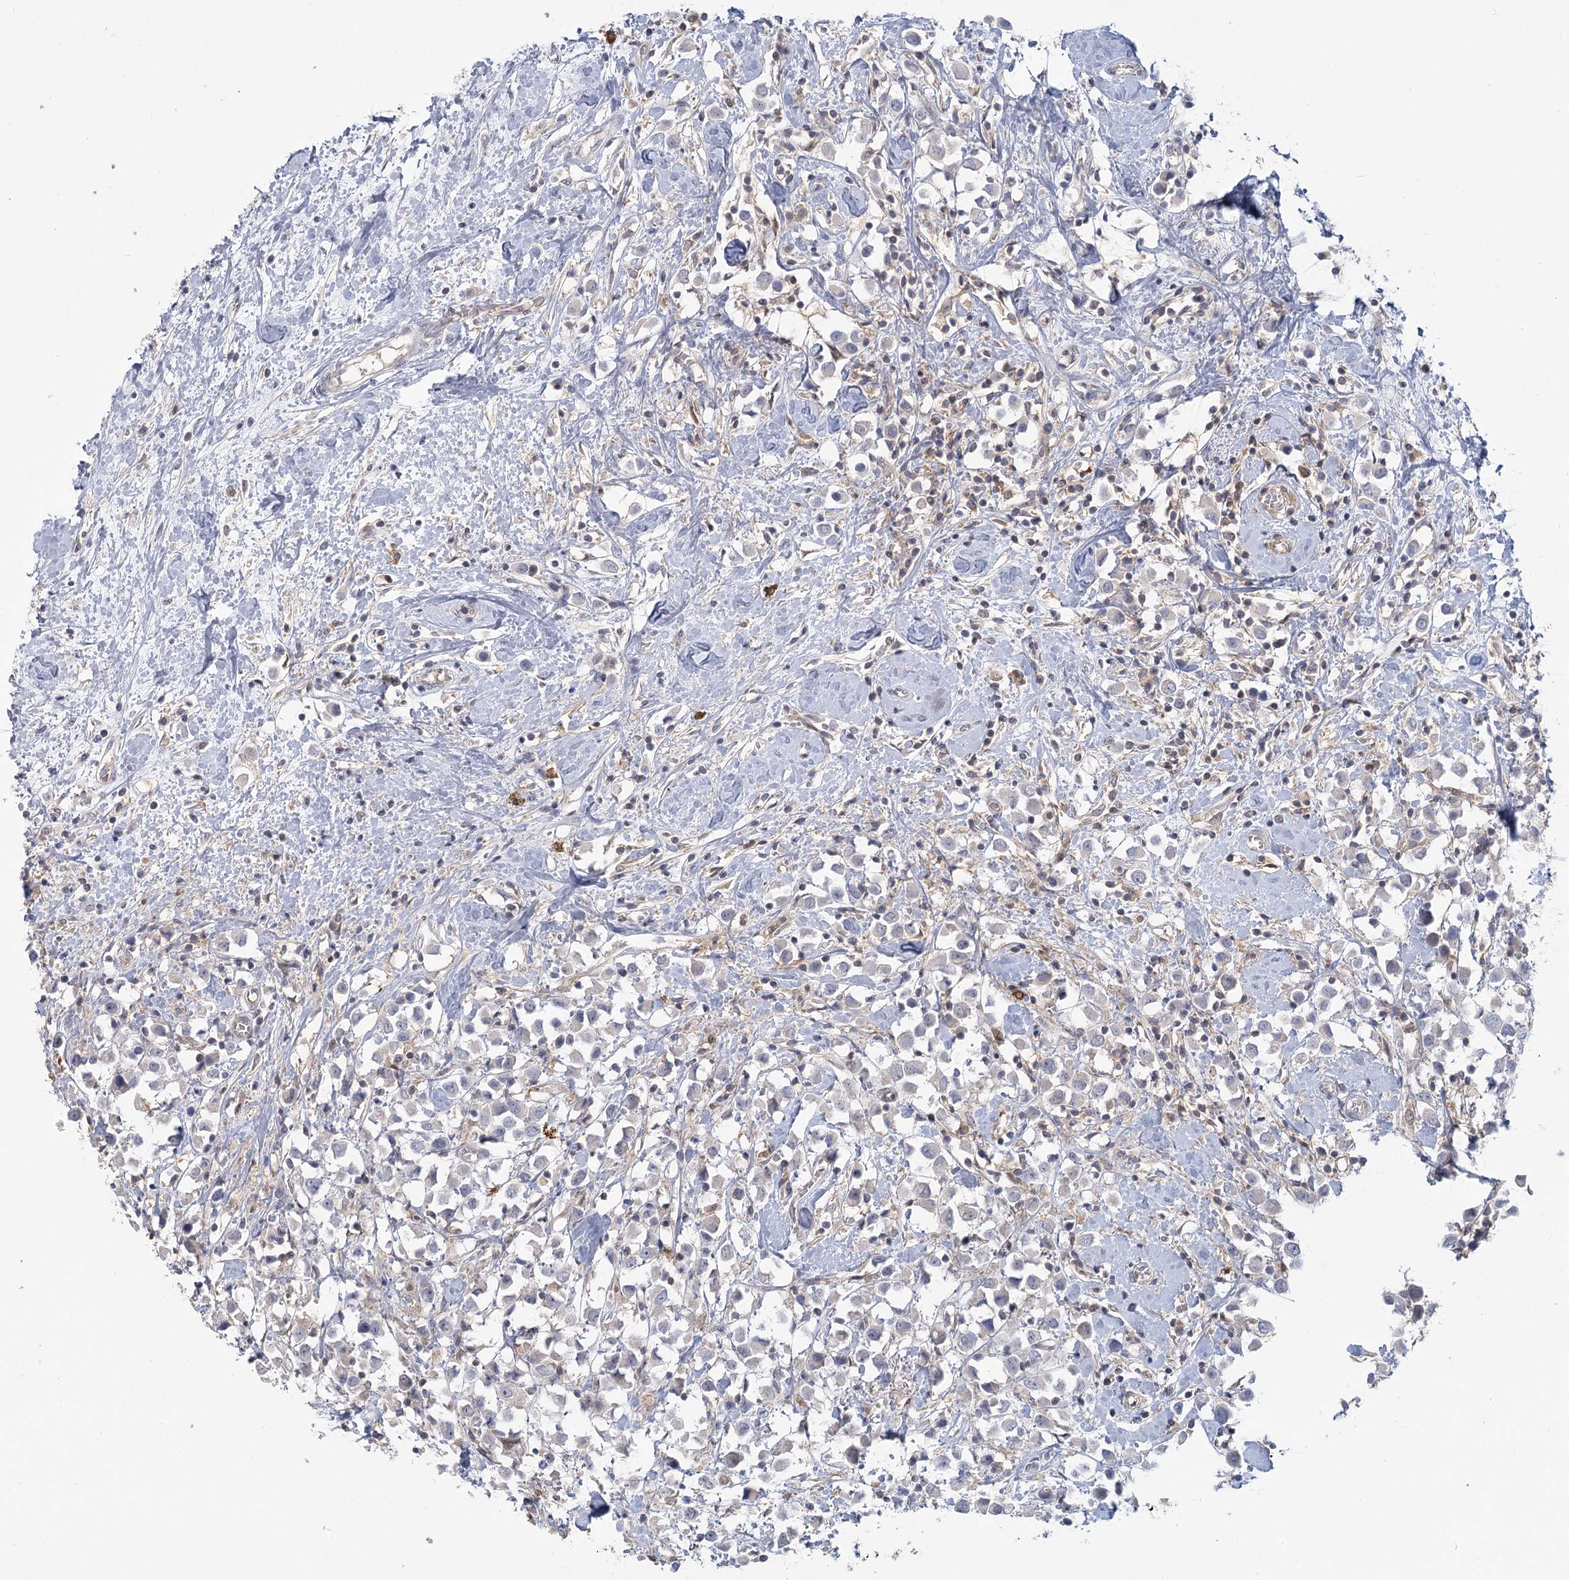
{"staining": {"intensity": "negative", "quantity": "none", "location": "none"}, "tissue": "breast cancer", "cell_type": "Tumor cells", "image_type": "cancer", "snomed": [{"axis": "morphology", "description": "Duct carcinoma"}, {"axis": "topography", "description": "Breast"}], "caption": "This is an IHC histopathology image of human infiltrating ductal carcinoma (breast). There is no expression in tumor cells.", "gene": "USP11", "patient": {"sex": "female", "age": 61}}